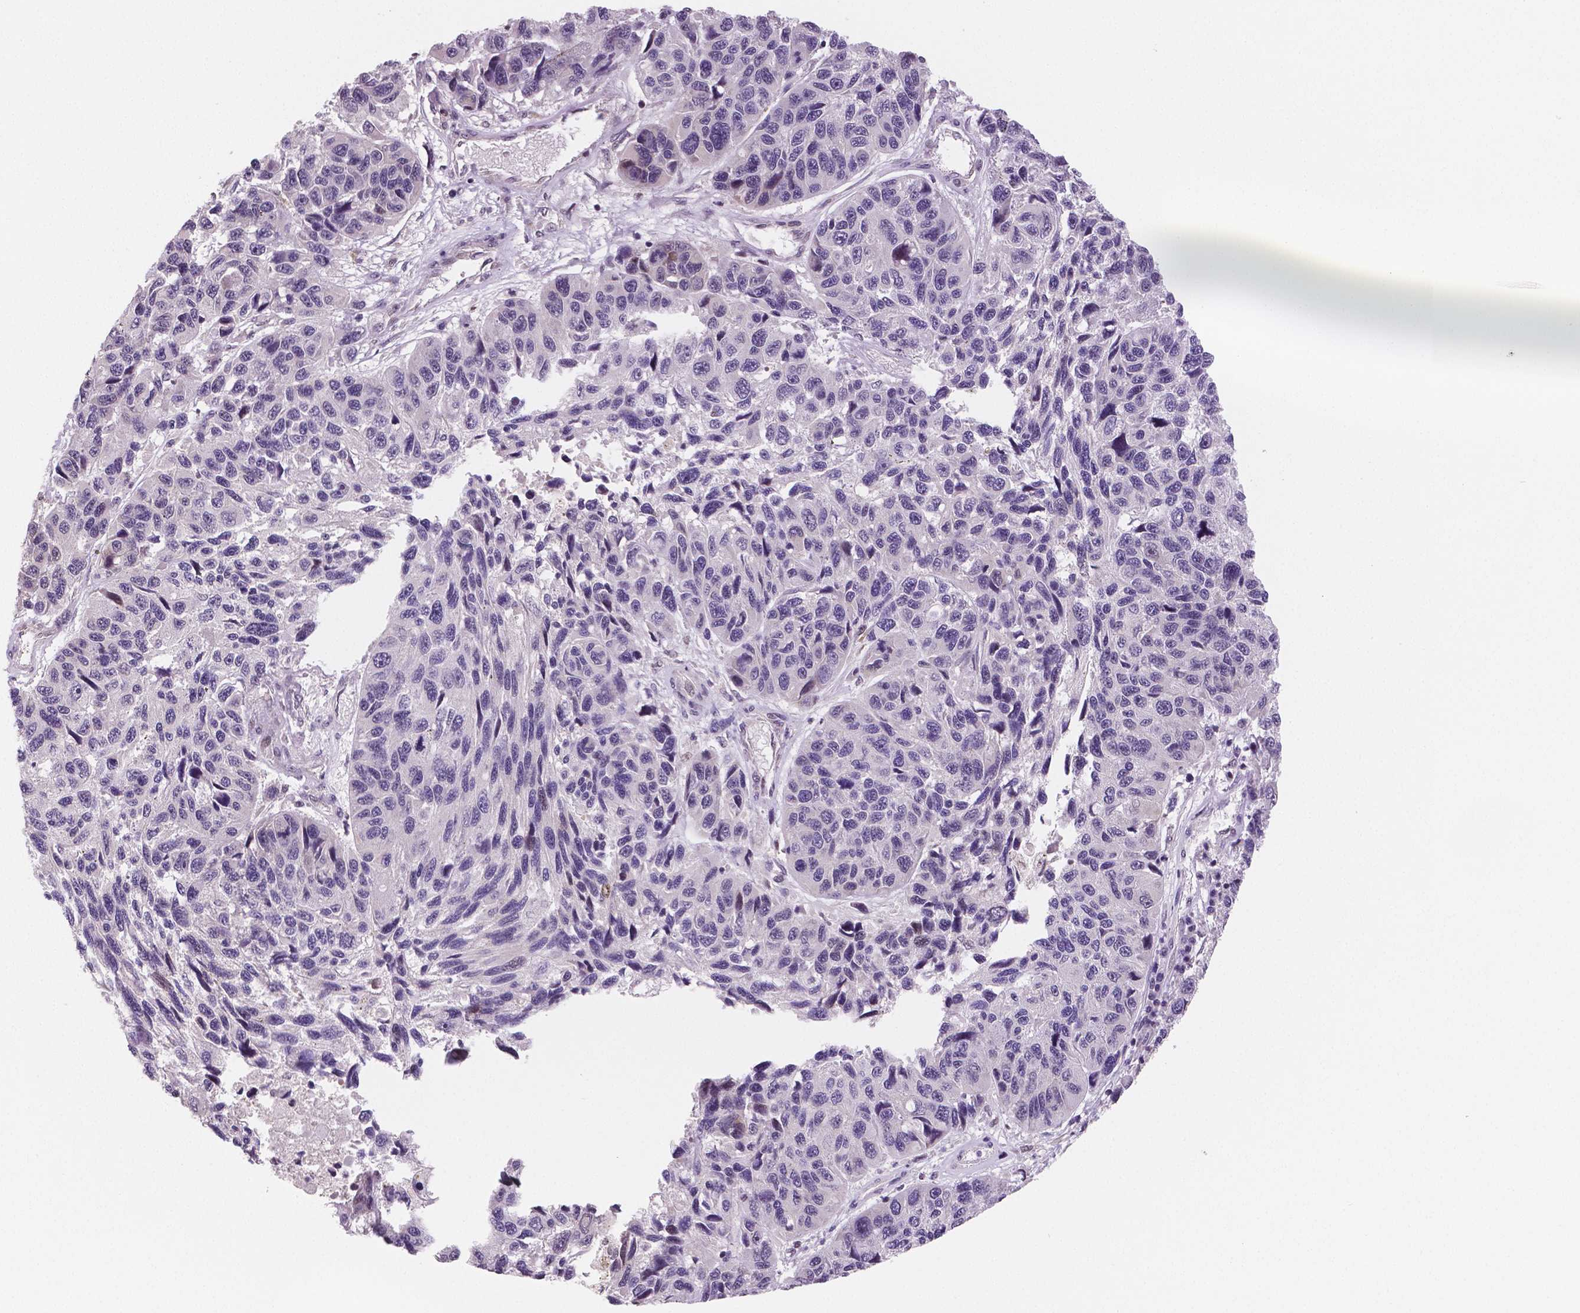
{"staining": {"intensity": "negative", "quantity": "none", "location": "none"}, "tissue": "melanoma", "cell_type": "Tumor cells", "image_type": "cancer", "snomed": [{"axis": "morphology", "description": "Malignant melanoma, NOS"}, {"axis": "topography", "description": "Skin"}], "caption": "Immunohistochemistry (IHC) image of neoplastic tissue: malignant melanoma stained with DAB (3,3'-diaminobenzidine) demonstrates no significant protein staining in tumor cells.", "gene": "STAT3", "patient": {"sex": "male", "age": 53}}